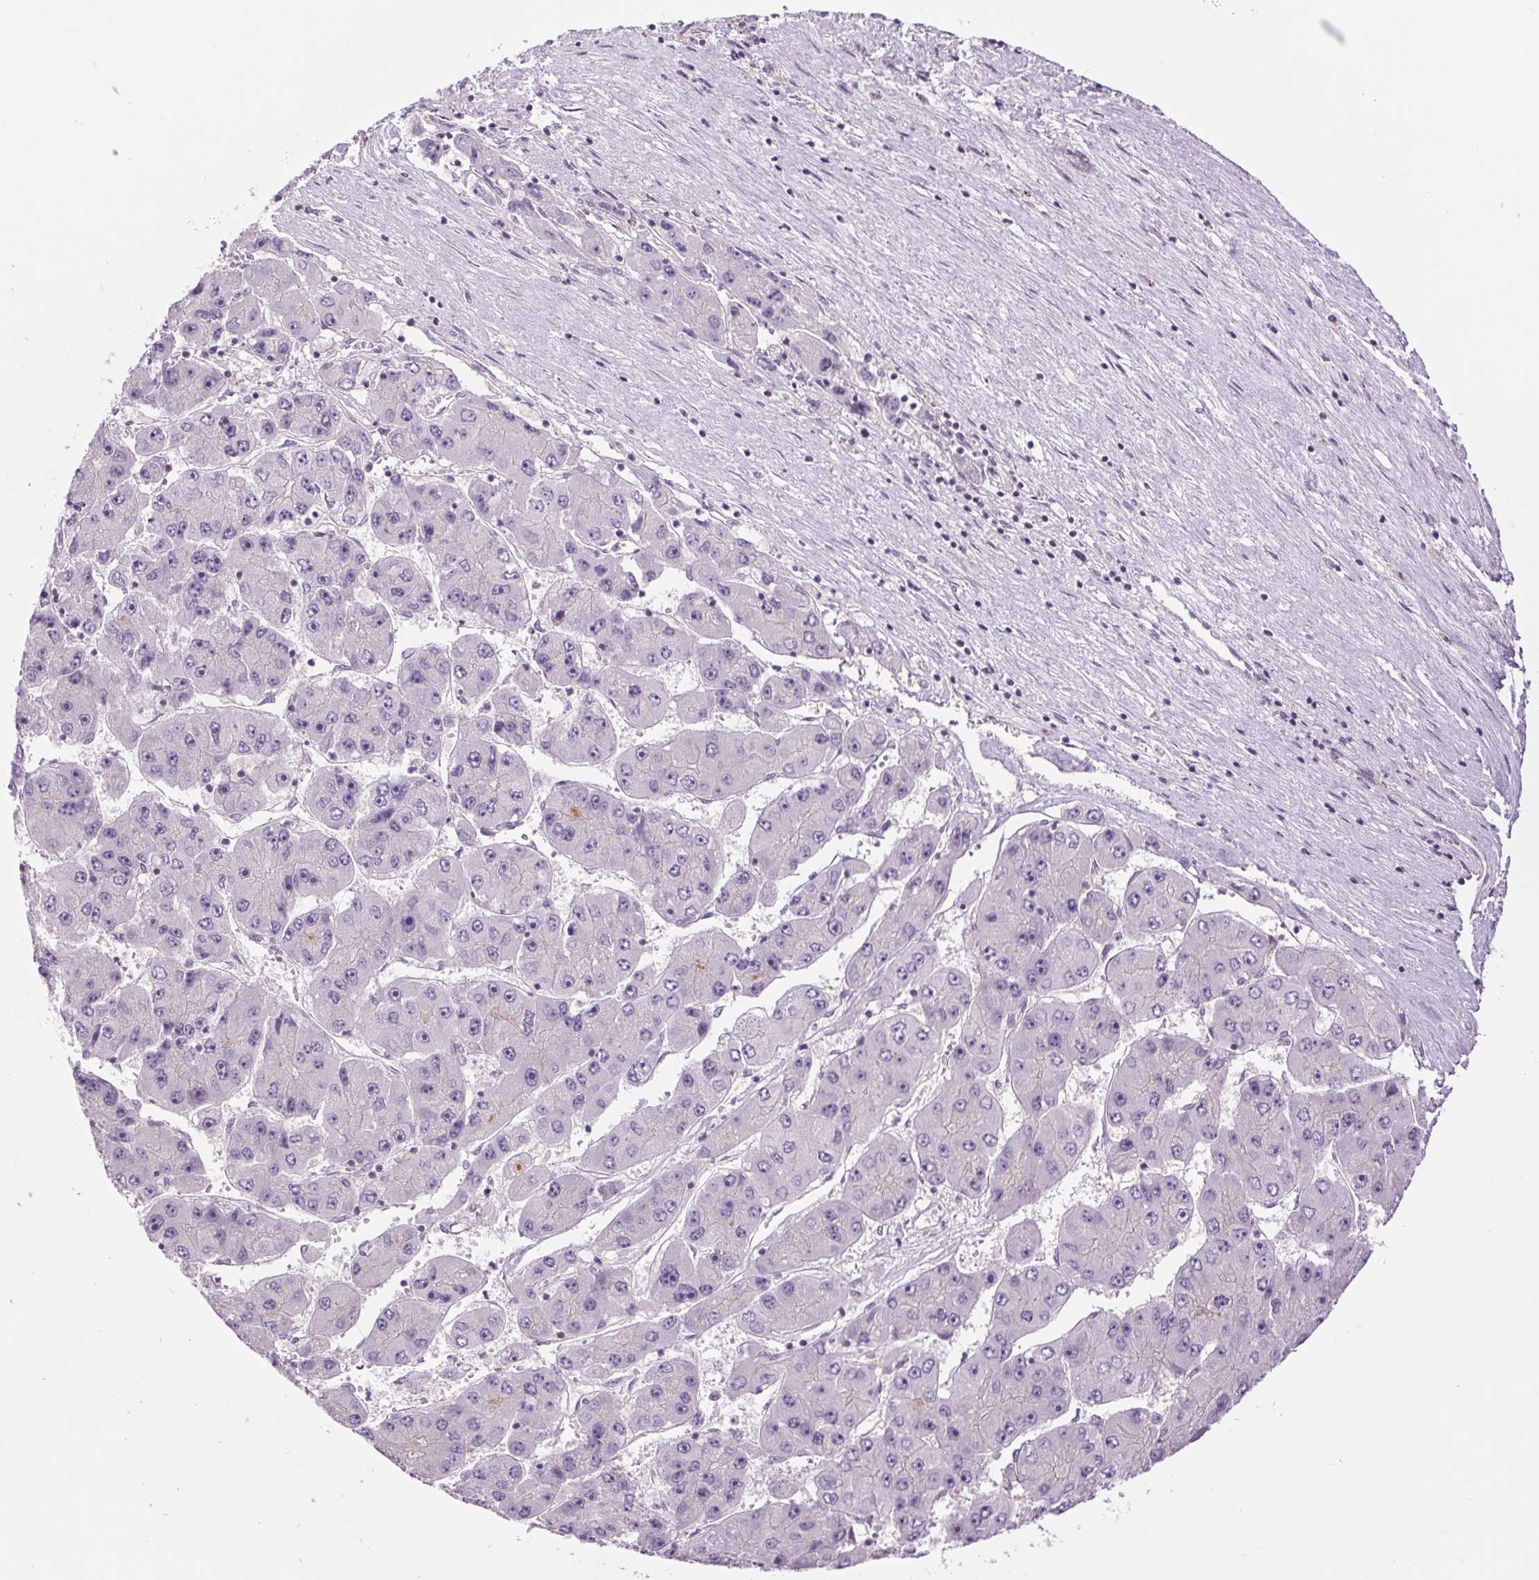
{"staining": {"intensity": "negative", "quantity": "none", "location": "none"}, "tissue": "liver cancer", "cell_type": "Tumor cells", "image_type": "cancer", "snomed": [{"axis": "morphology", "description": "Carcinoma, Hepatocellular, NOS"}, {"axis": "topography", "description": "Liver"}], "caption": "A photomicrograph of human liver hepatocellular carcinoma is negative for staining in tumor cells.", "gene": "CTNNA3", "patient": {"sex": "female", "age": 61}}